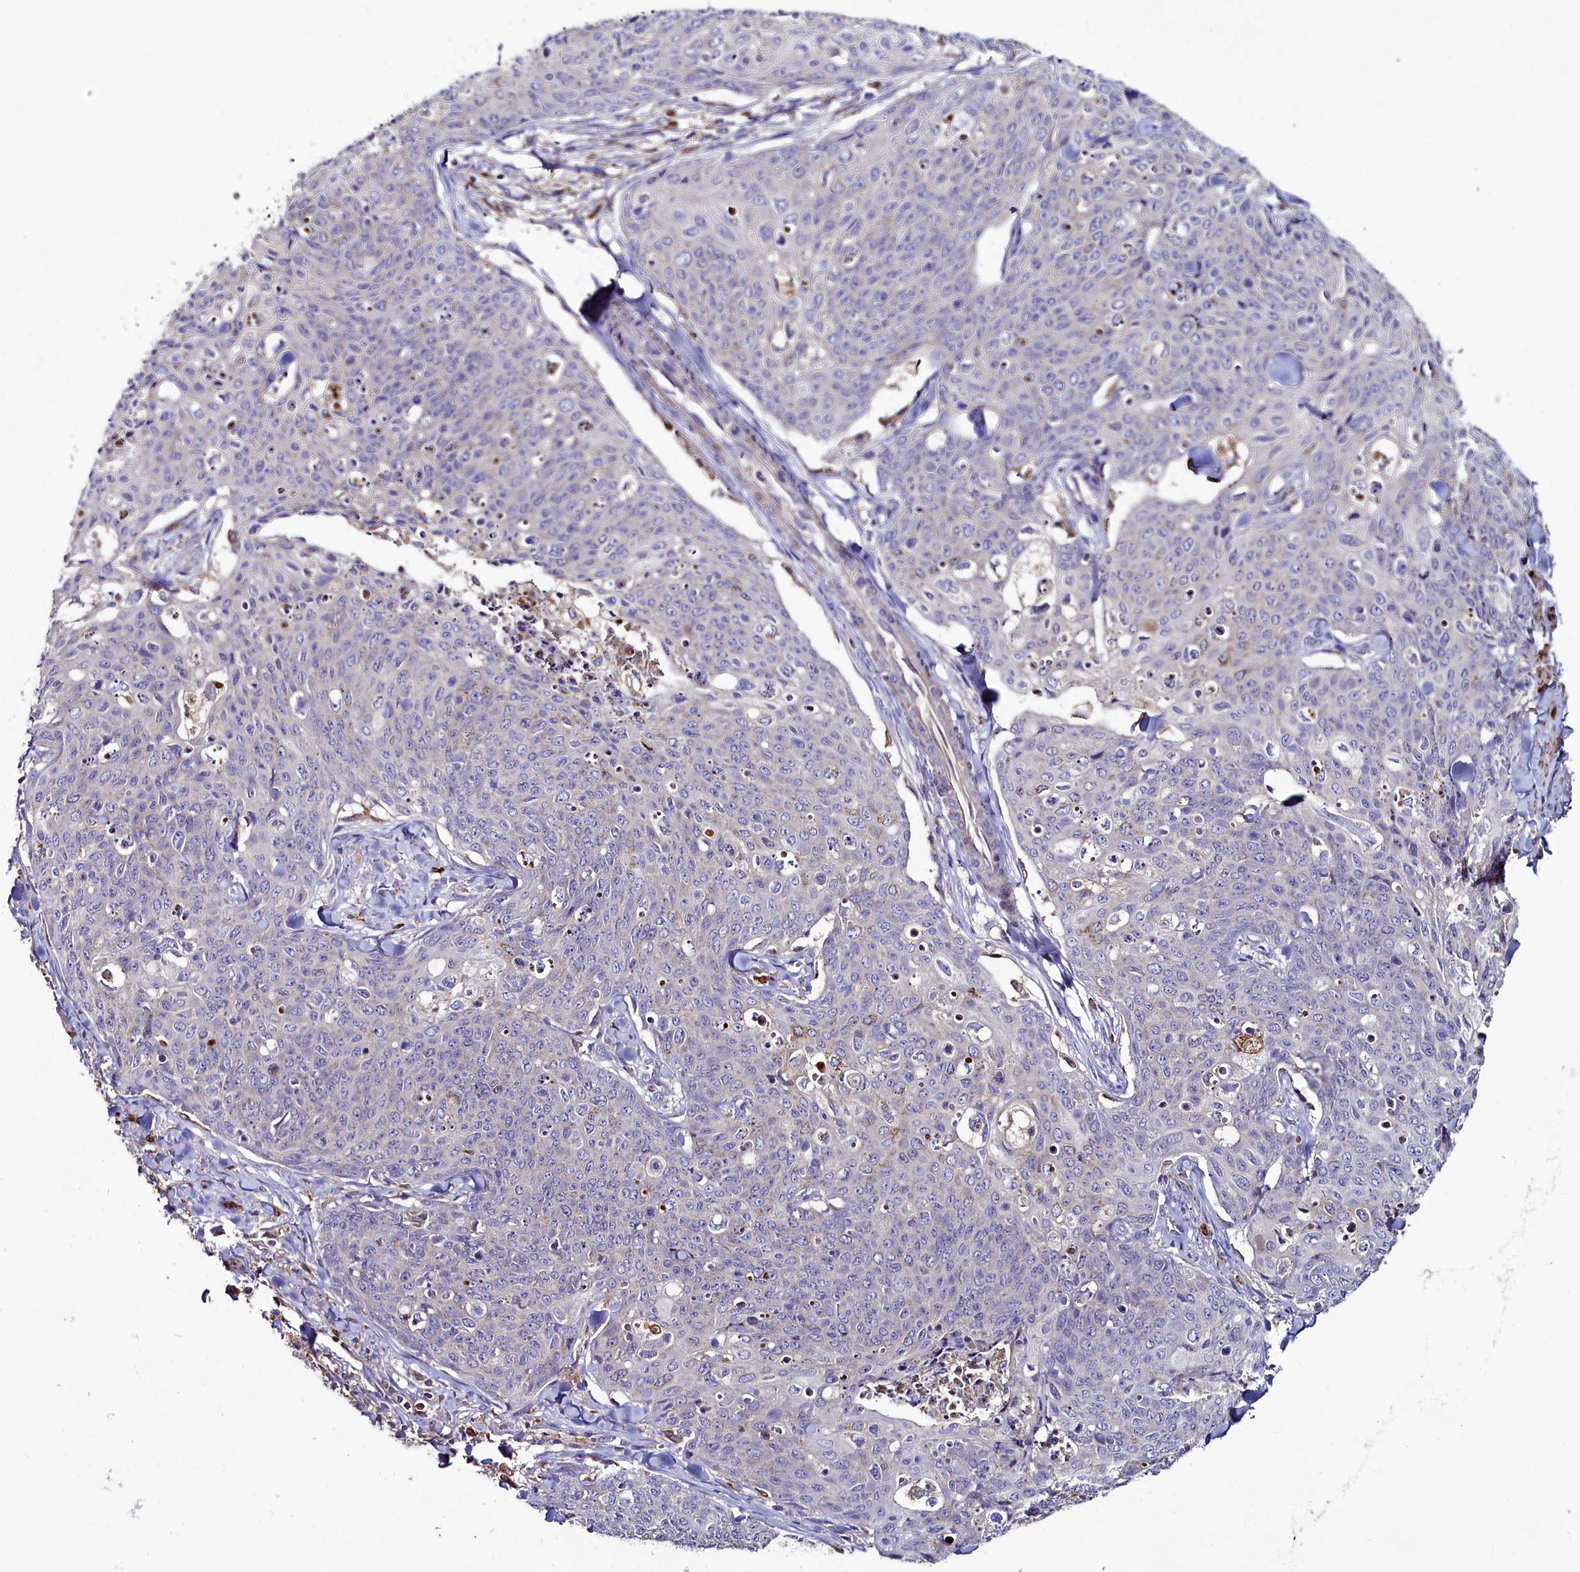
{"staining": {"intensity": "negative", "quantity": "none", "location": "none"}, "tissue": "skin cancer", "cell_type": "Tumor cells", "image_type": "cancer", "snomed": [{"axis": "morphology", "description": "Squamous cell carcinoma, NOS"}, {"axis": "topography", "description": "Skin"}, {"axis": "topography", "description": "Vulva"}], "caption": "DAB immunohistochemical staining of human skin squamous cell carcinoma displays no significant staining in tumor cells.", "gene": "AMBRA1", "patient": {"sex": "female", "age": 85}}